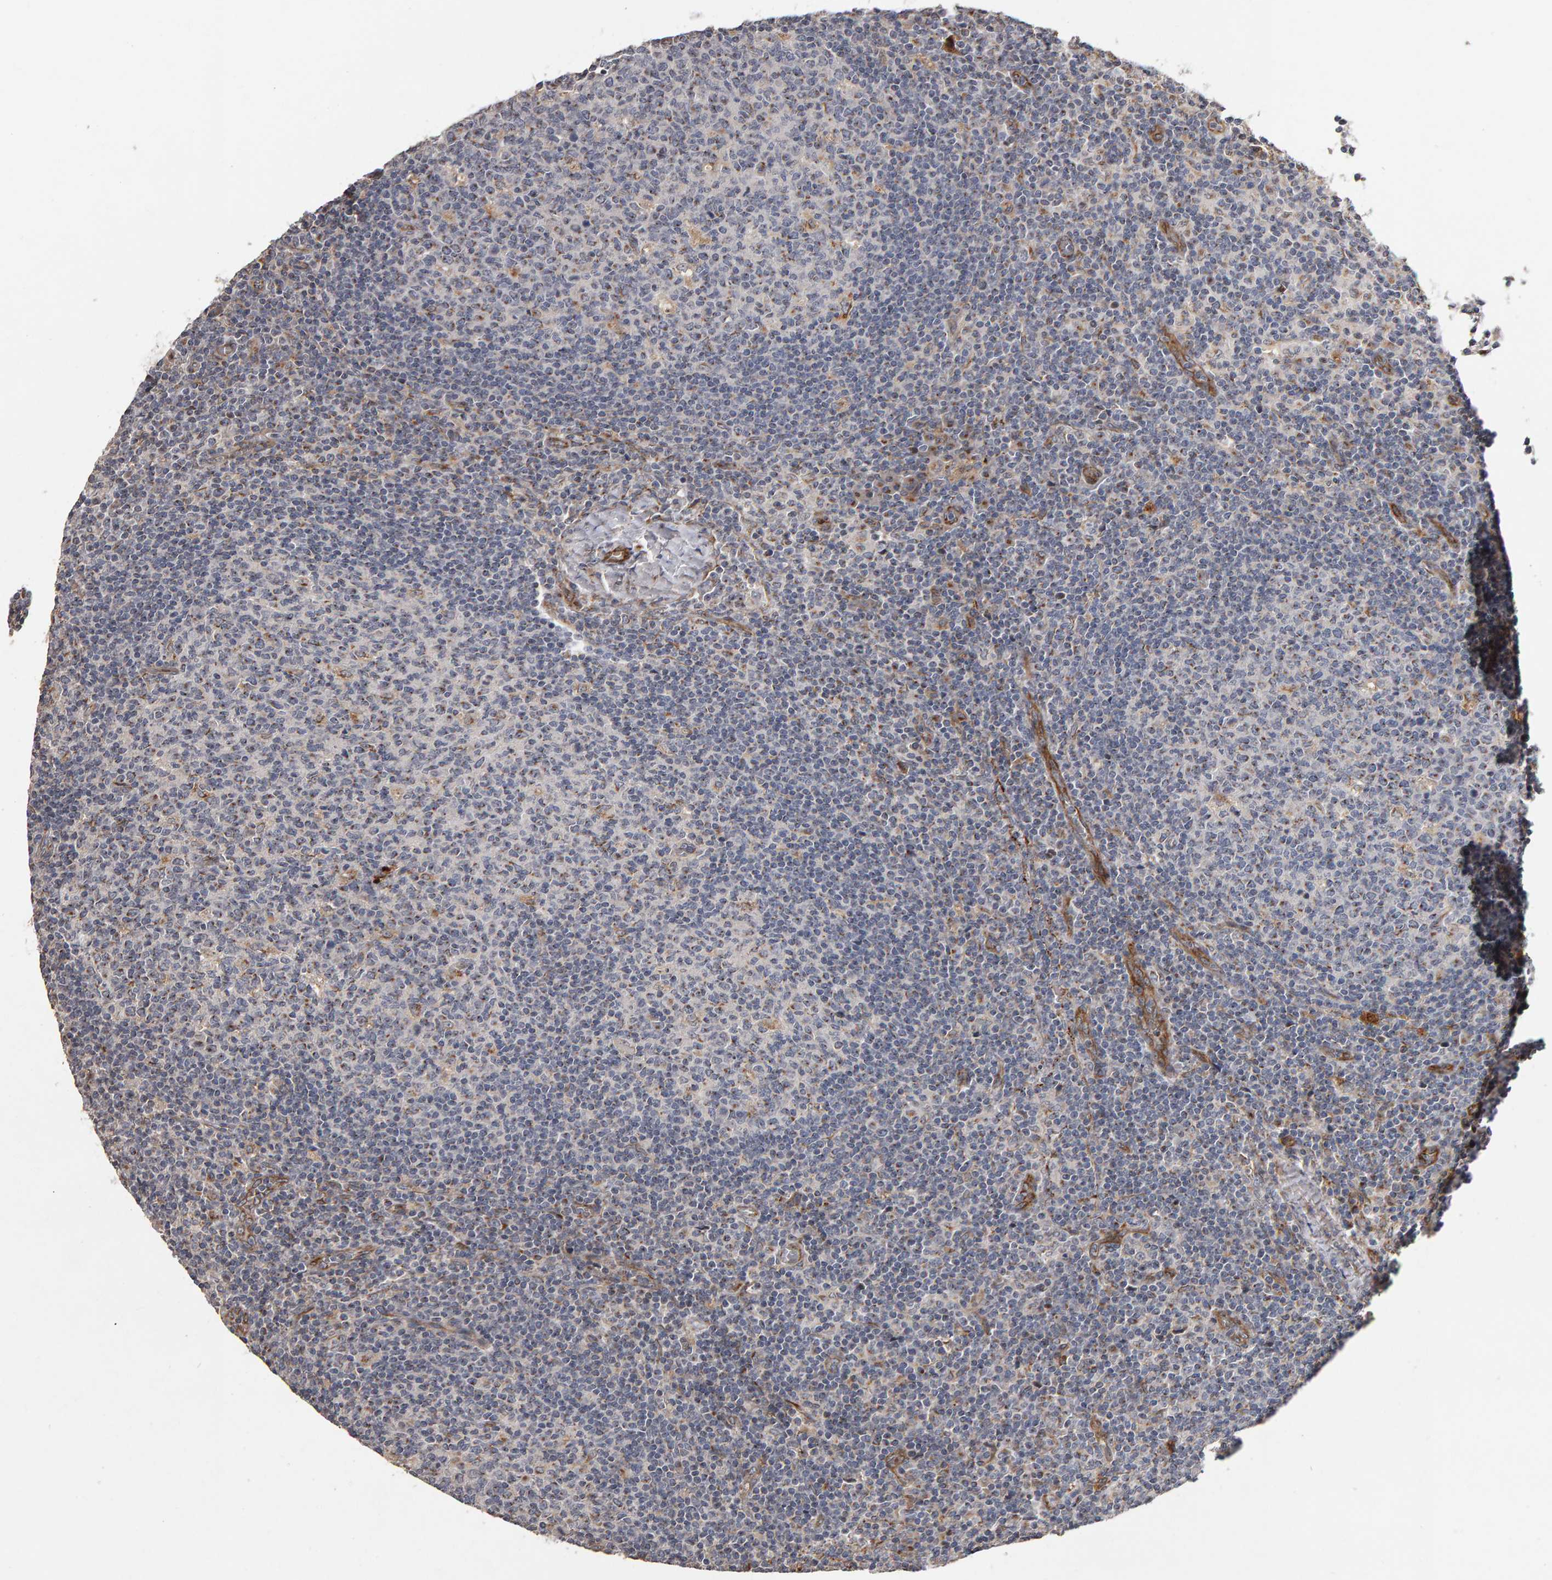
{"staining": {"intensity": "moderate", "quantity": "25%-75%", "location": "cytoplasmic/membranous"}, "tissue": "lymph node", "cell_type": "Germinal center cells", "image_type": "normal", "snomed": [{"axis": "morphology", "description": "Normal tissue, NOS"}, {"axis": "morphology", "description": "Inflammation, NOS"}, {"axis": "topography", "description": "Lymph node"}], "caption": "Immunohistochemistry staining of benign lymph node, which exhibits medium levels of moderate cytoplasmic/membranous staining in approximately 25%-75% of germinal center cells indicating moderate cytoplasmic/membranous protein expression. The staining was performed using DAB (3,3'-diaminobenzidine) (brown) for protein detection and nuclei were counterstained in hematoxylin (blue).", "gene": "CANT1", "patient": {"sex": "male", "age": 55}}